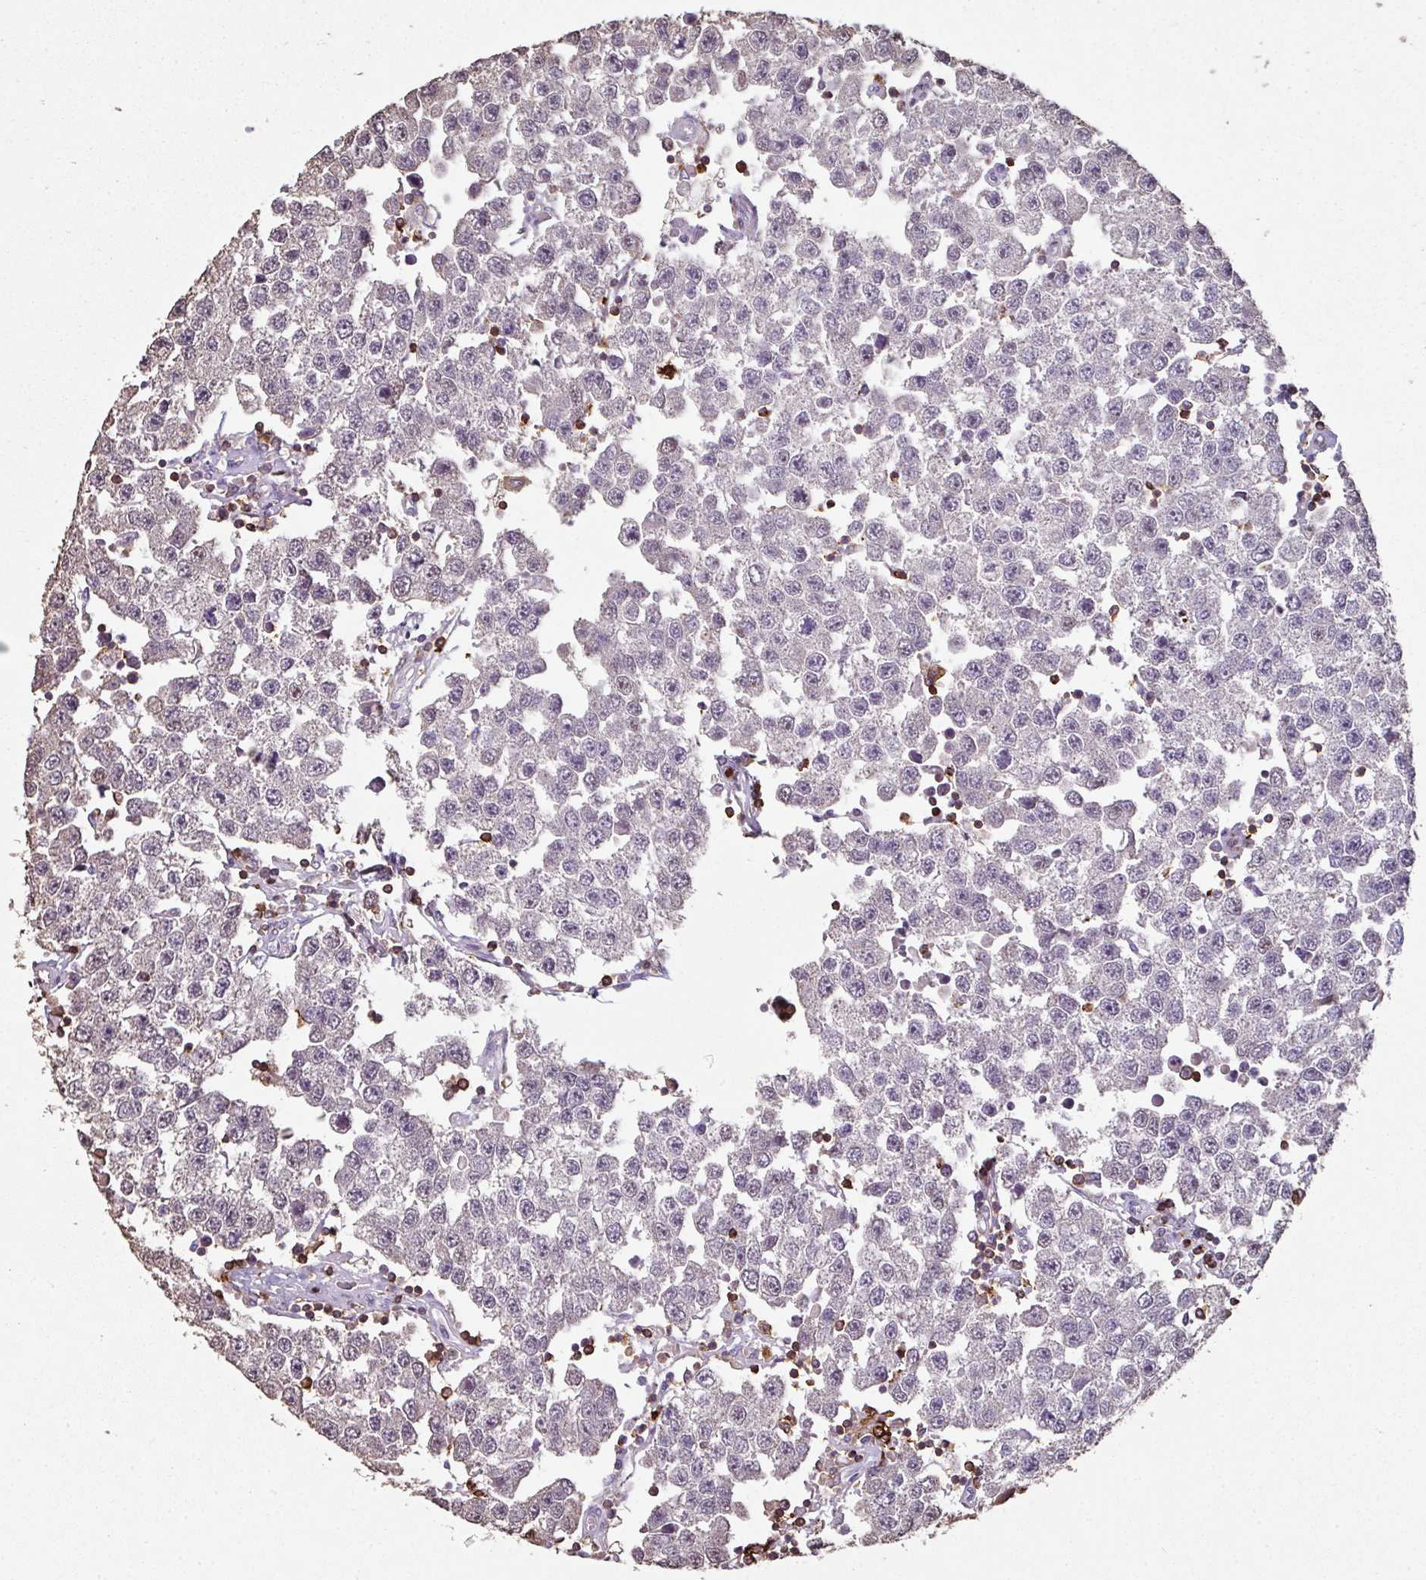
{"staining": {"intensity": "negative", "quantity": "none", "location": "none"}, "tissue": "testis cancer", "cell_type": "Tumor cells", "image_type": "cancer", "snomed": [{"axis": "morphology", "description": "Seminoma, NOS"}, {"axis": "topography", "description": "Testis"}], "caption": "Immunohistochemistry (IHC) image of neoplastic tissue: human testis cancer stained with DAB displays no significant protein positivity in tumor cells.", "gene": "OLFML2B", "patient": {"sex": "male", "age": 34}}